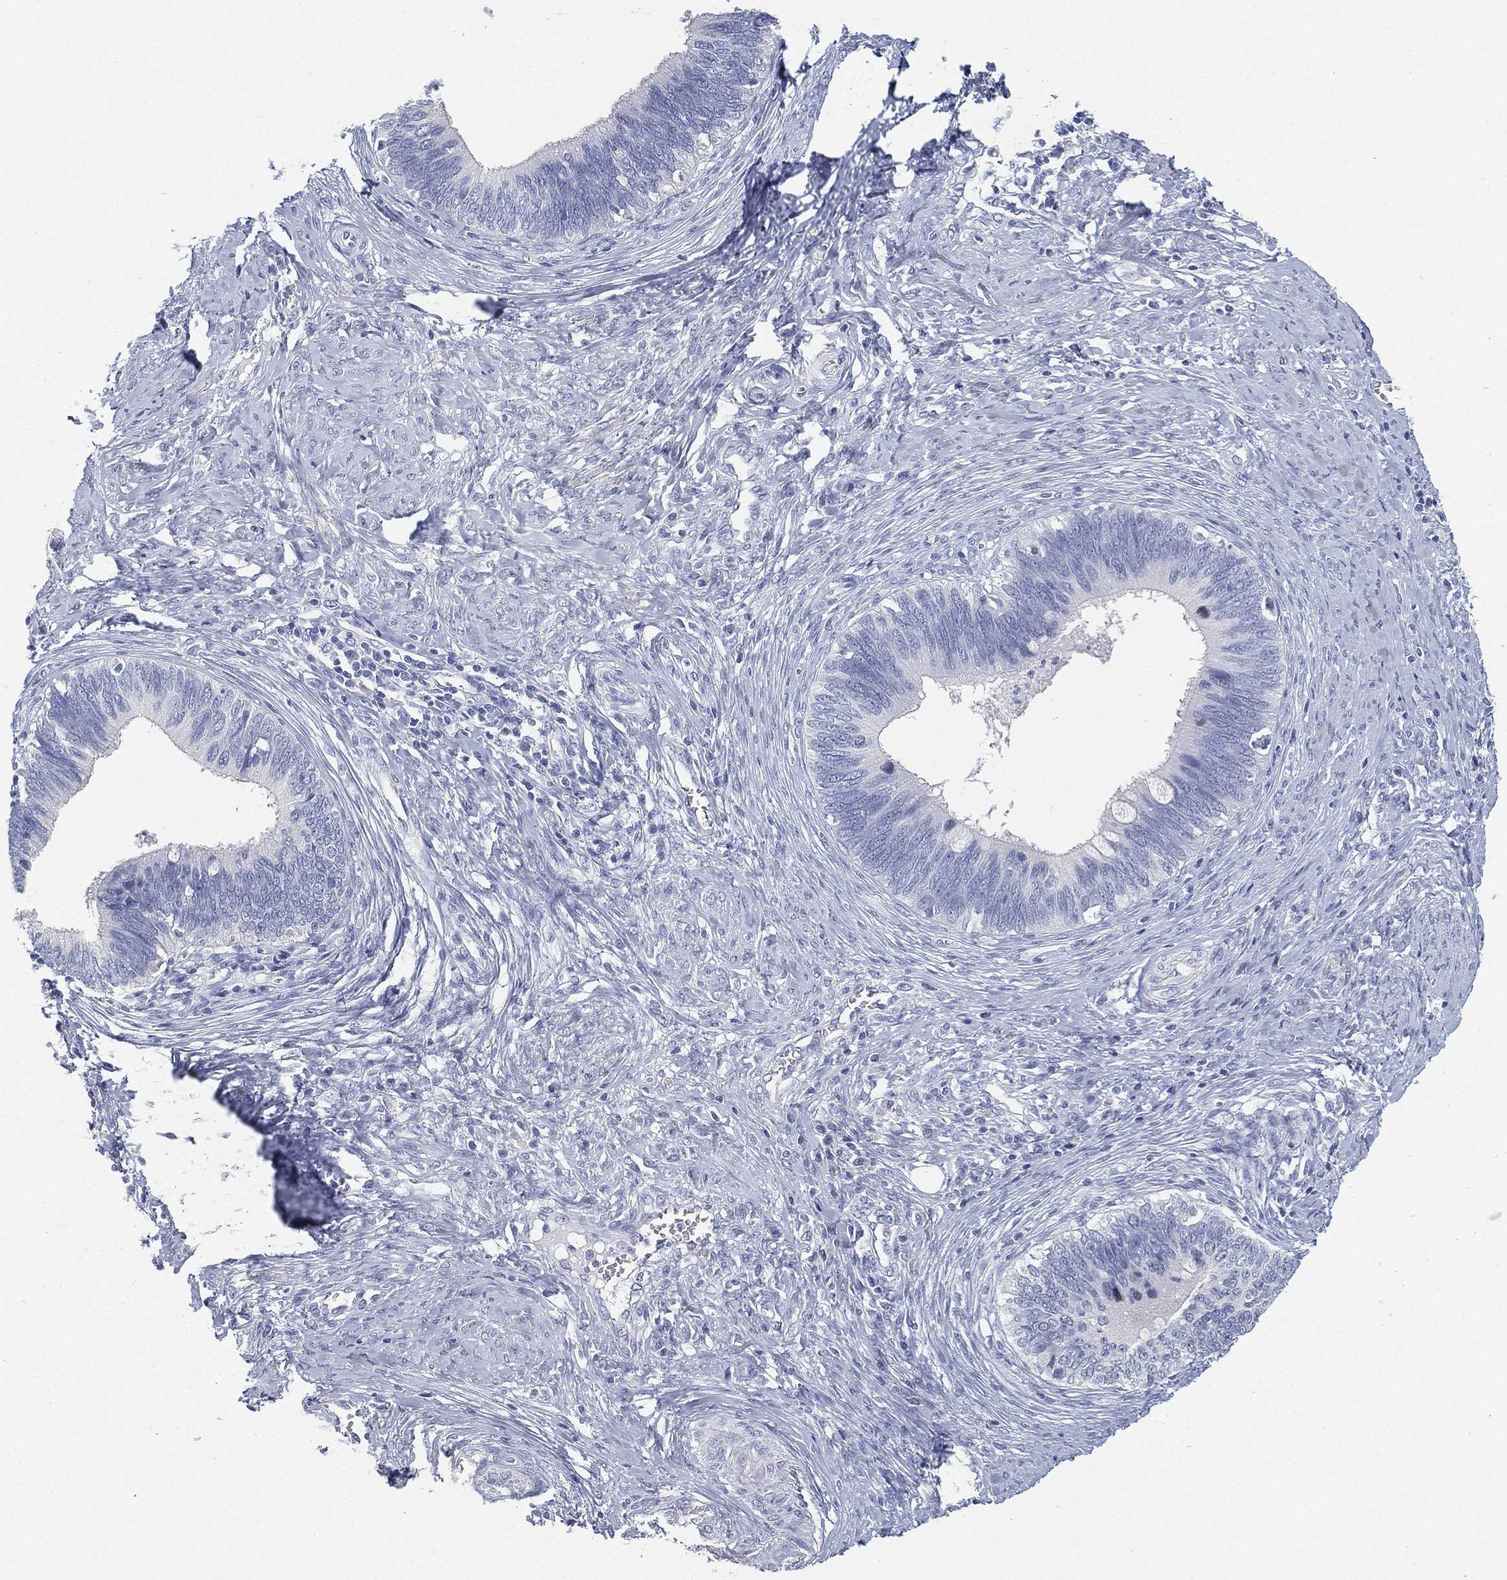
{"staining": {"intensity": "negative", "quantity": "none", "location": "none"}, "tissue": "cervical cancer", "cell_type": "Tumor cells", "image_type": "cancer", "snomed": [{"axis": "morphology", "description": "Adenocarcinoma, NOS"}, {"axis": "topography", "description": "Cervix"}], "caption": "Human cervical cancer (adenocarcinoma) stained for a protein using immunohistochemistry (IHC) shows no staining in tumor cells.", "gene": "FAM187B", "patient": {"sex": "female", "age": 42}}